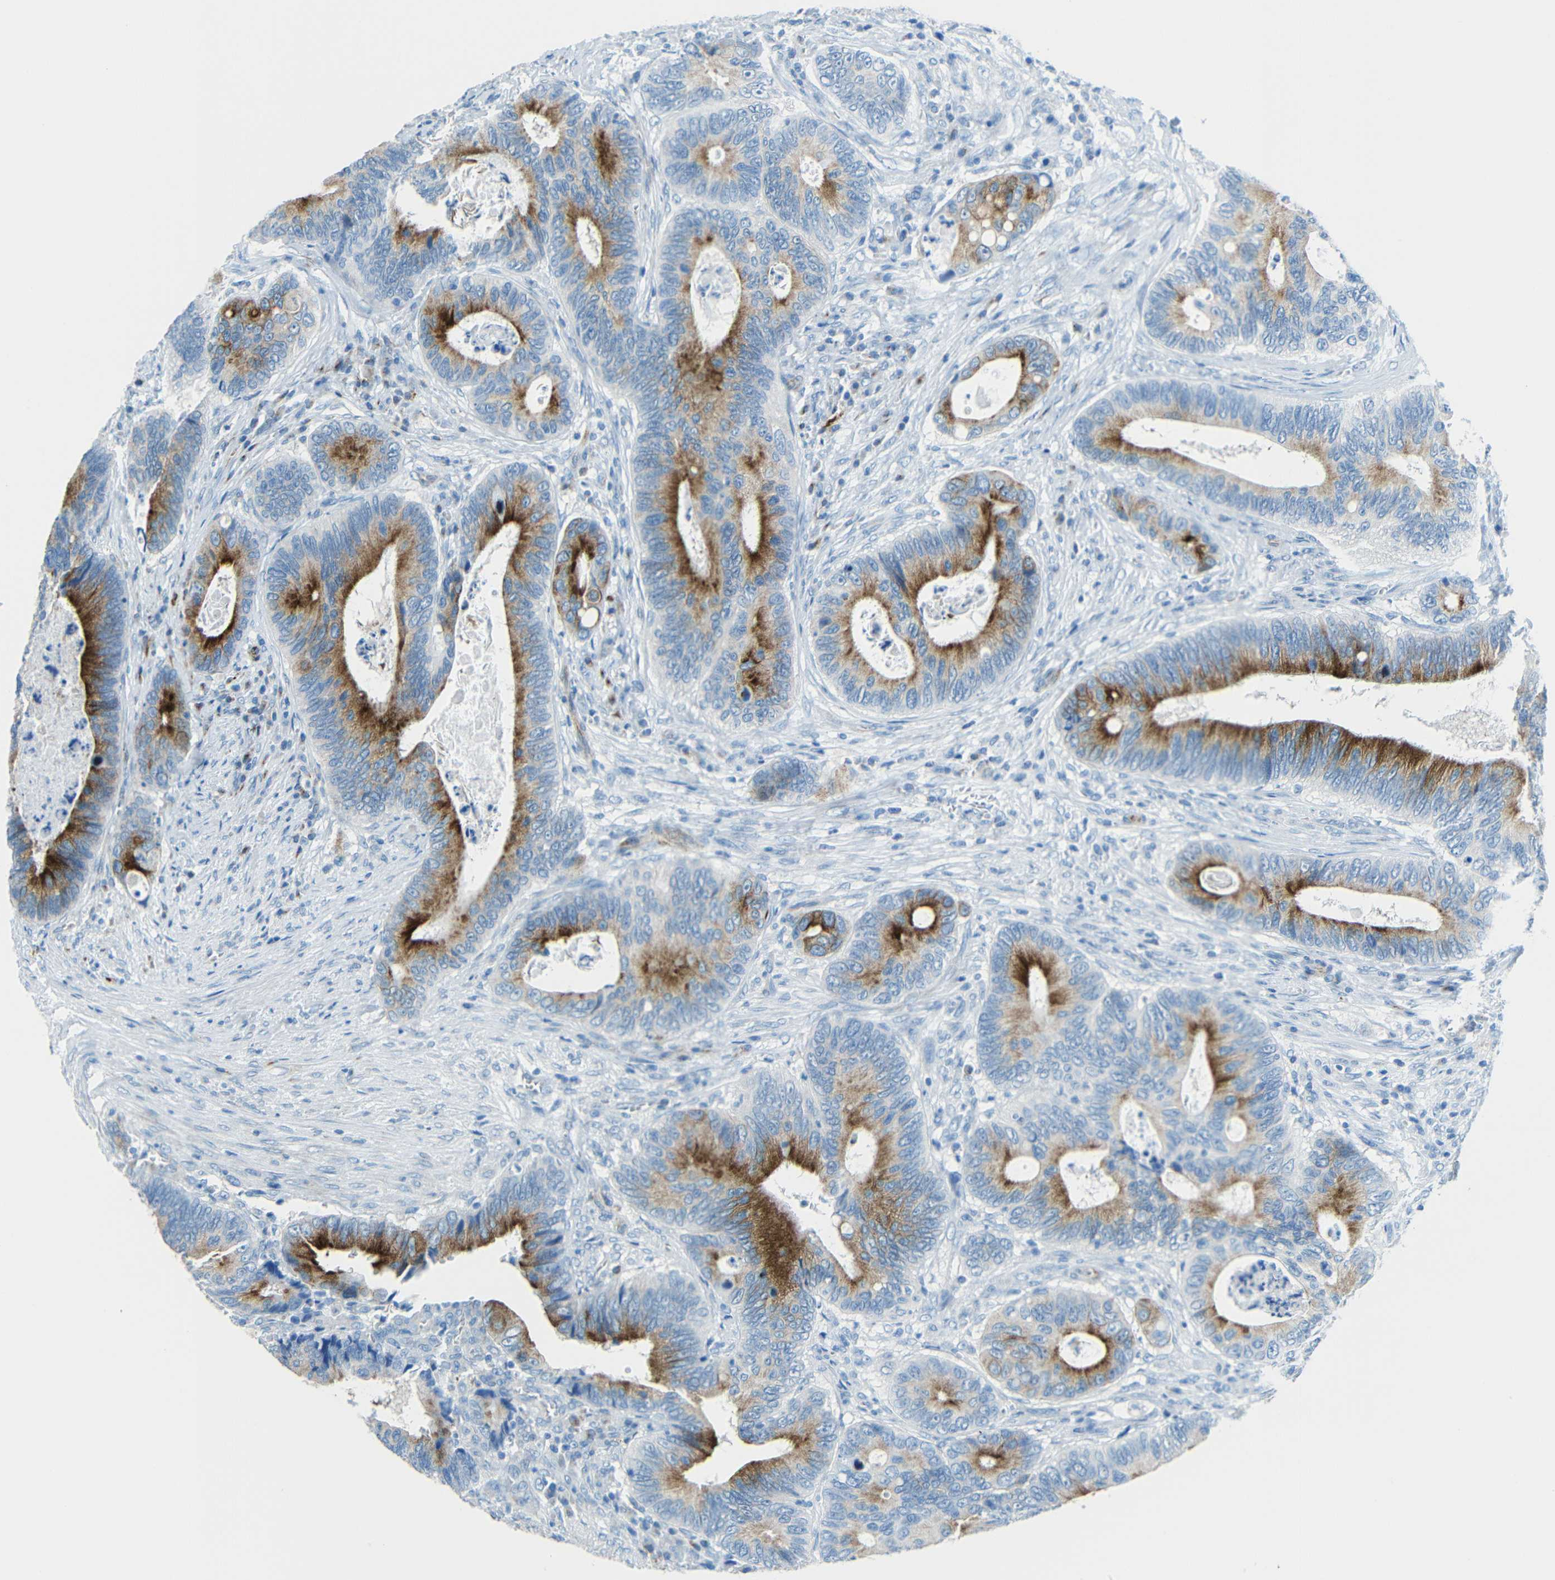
{"staining": {"intensity": "moderate", "quantity": ">75%", "location": "cytoplasmic/membranous"}, "tissue": "colorectal cancer", "cell_type": "Tumor cells", "image_type": "cancer", "snomed": [{"axis": "morphology", "description": "Inflammation, NOS"}, {"axis": "morphology", "description": "Adenocarcinoma, NOS"}, {"axis": "topography", "description": "Colon"}], "caption": "Colorectal adenocarcinoma stained with a protein marker reveals moderate staining in tumor cells.", "gene": "TUBB4B", "patient": {"sex": "male", "age": 72}}